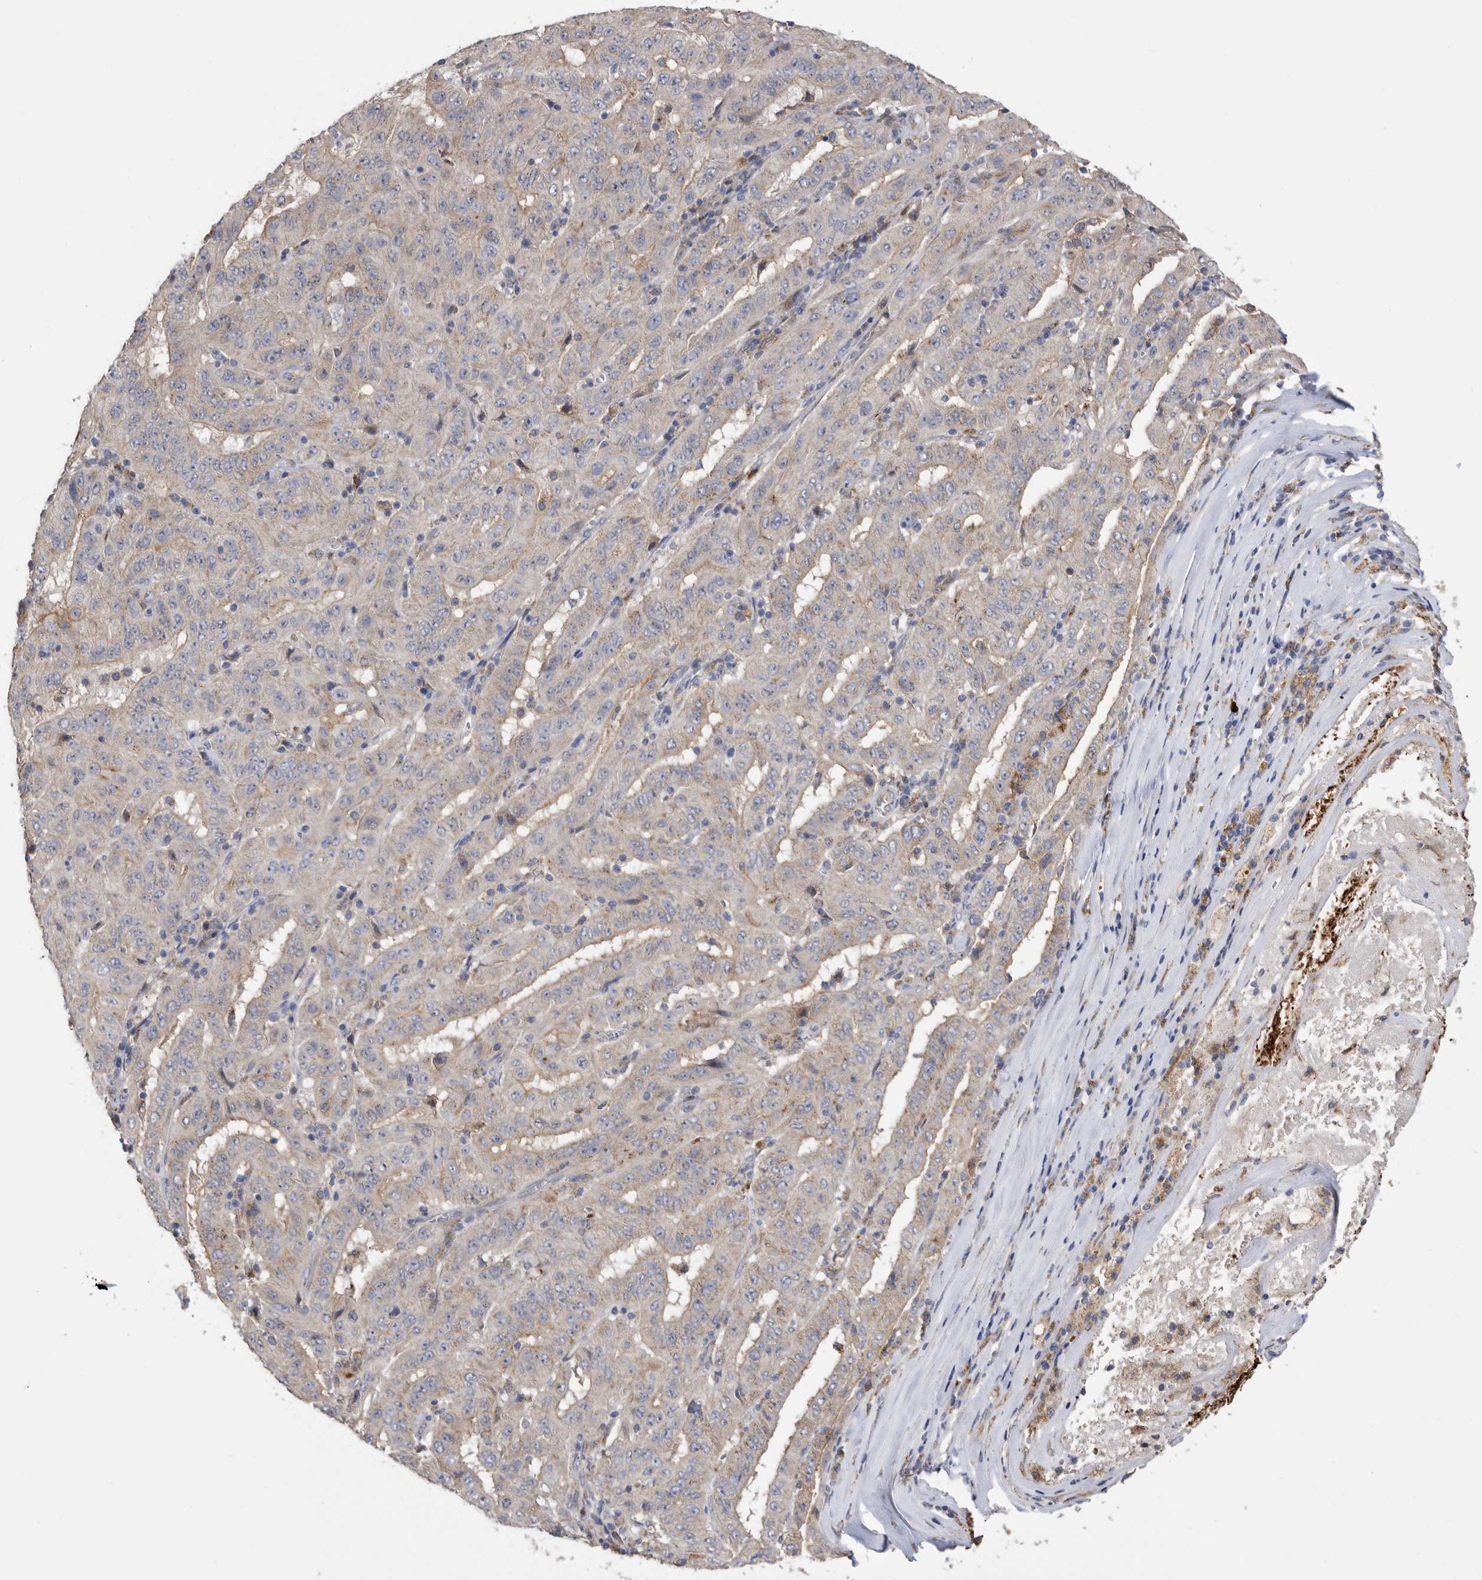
{"staining": {"intensity": "weak", "quantity": ">75%", "location": "cytoplasmic/membranous"}, "tissue": "pancreatic cancer", "cell_type": "Tumor cells", "image_type": "cancer", "snomed": [{"axis": "morphology", "description": "Adenocarcinoma, NOS"}, {"axis": "topography", "description": "Pancreas"}], "caption": "Adenocarcinoma (pancreatic) was stained to show a protein in brown. There is low levels of weak cytoplasmic/membranous expression in about >75% of tumor cells.", "gene": "CRISPLD2", "patient": {"sex": "male", "age": 63}}